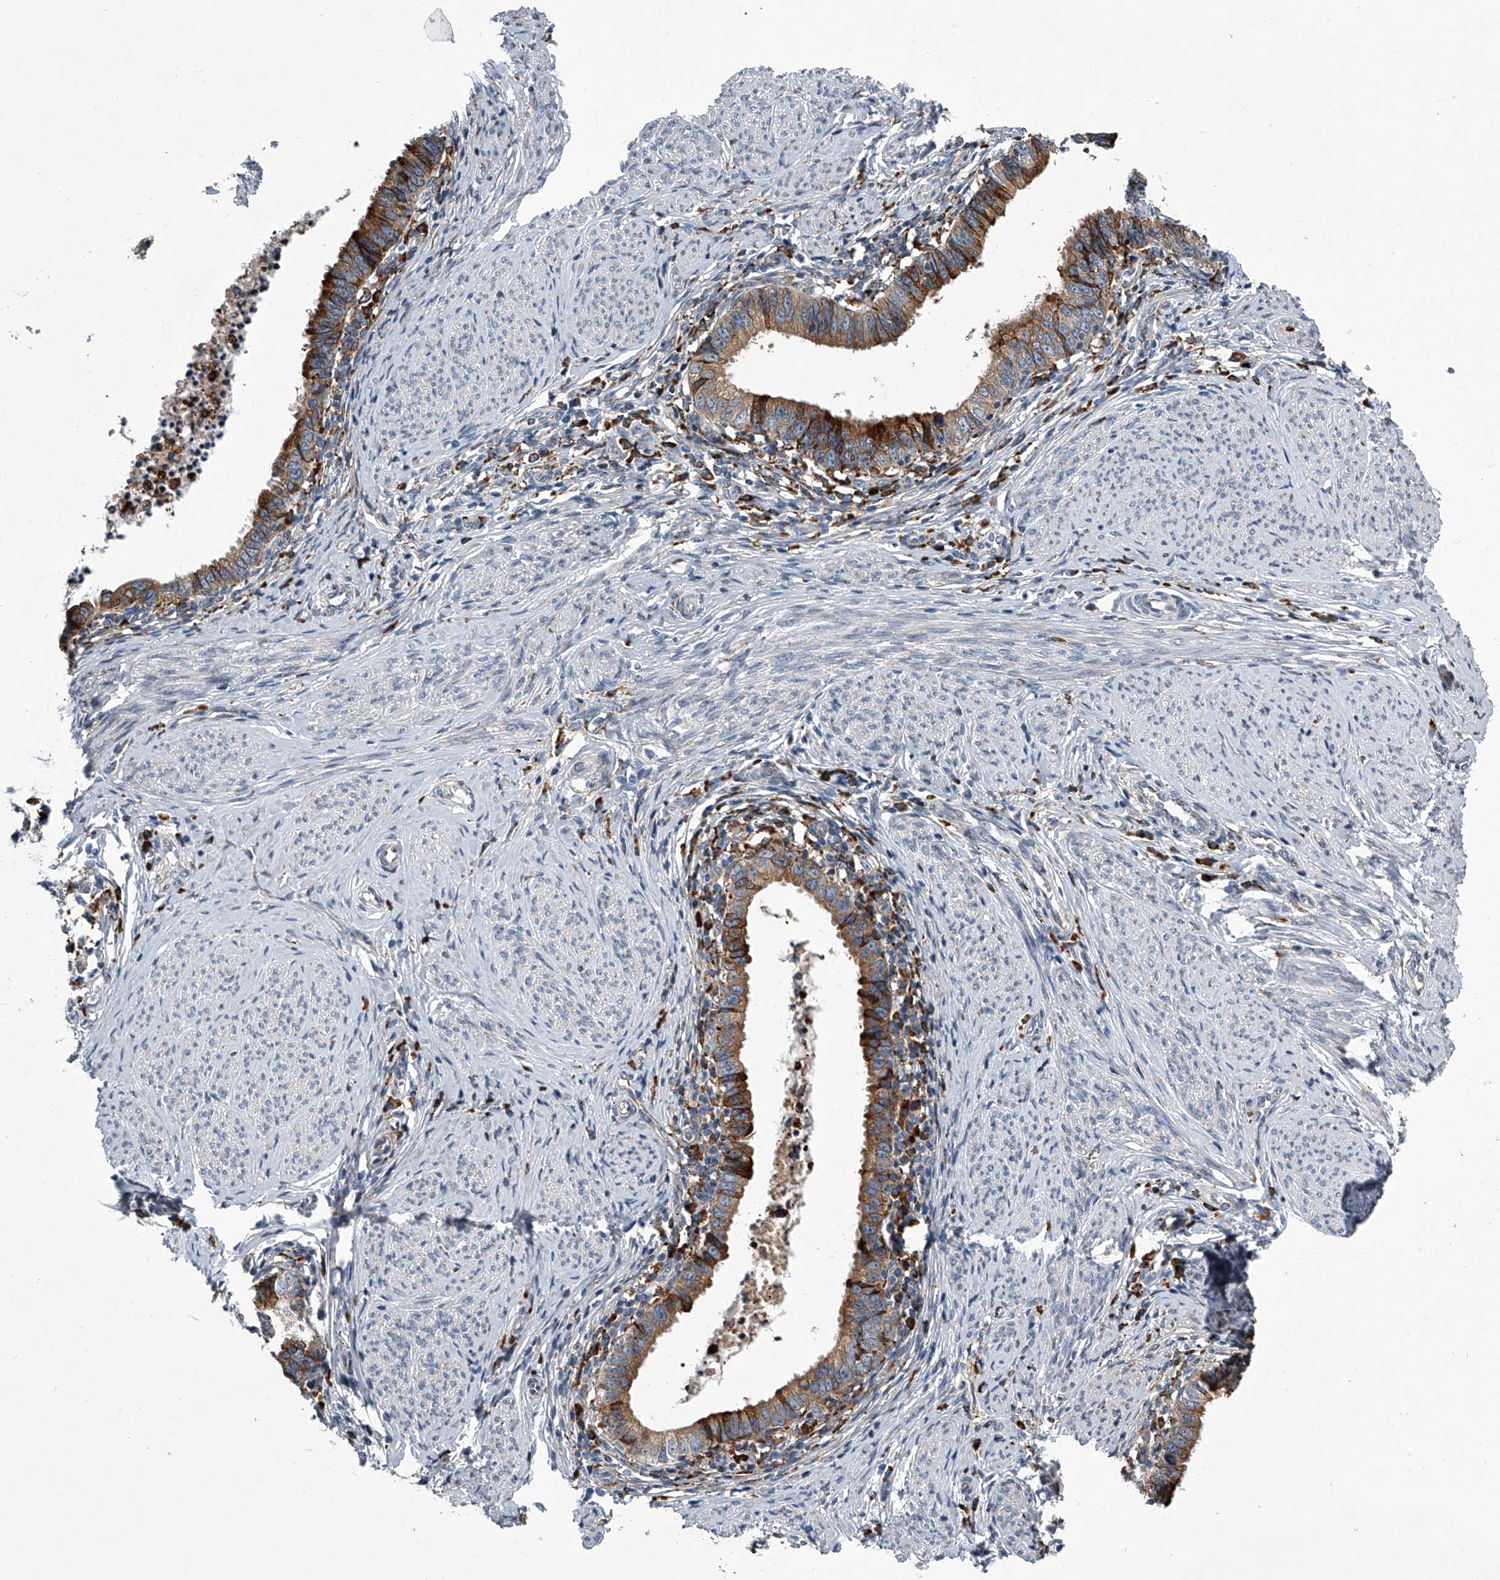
{"staining": {"intensity": "moderate", "quantity": ">75%", "location": "cytoplasmic/membranous"}, "tissue": "cervical cancer", "cell_type": "Tumor cells", "image_type": "cancer", "snomed": [{"axis": "morphology", "description": "Adenocarcinoma, NOS"}, {"axis": "topography", "description": "Cervix"}], "caption": "Immunohistochemical staining of cervical adenocarcinoma exhibits medium levels of moderate cytoplasmic/membranous expression in approximately >75% of tumor cells. Using DAB (3,3'-diaminobenzidine) (brown) and hematoxylin (blue) stains, captured at high magnification using brightfield microscopy.", "gene": "TMEM63C", "patient": {"sex": "female", "age": 36}}